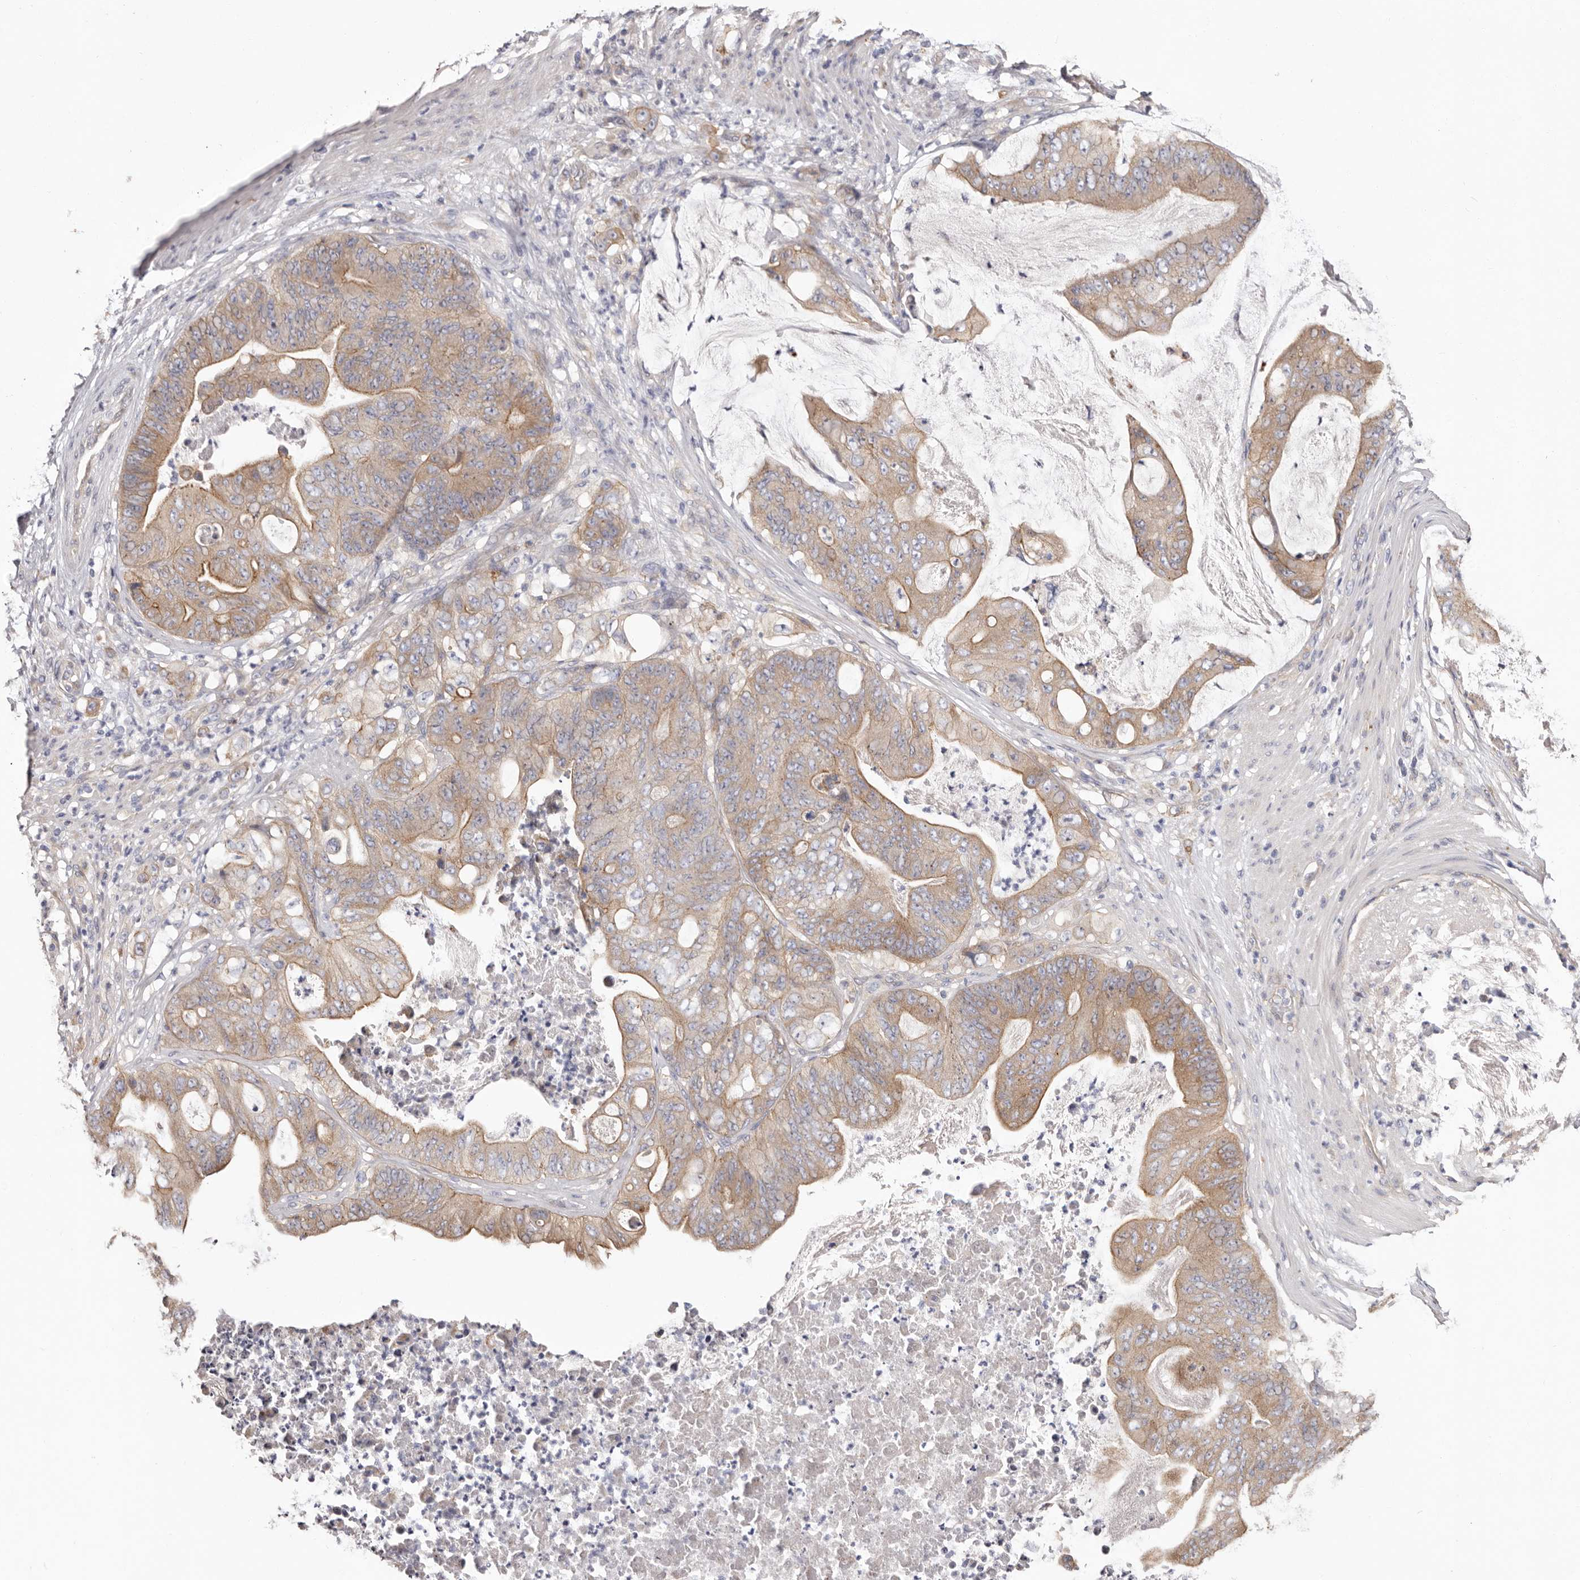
{"staining": {"intensity": "moderate", "quantity": ">75%", "location": "cytoplasmic/membranous"}, "tissue": "stomach cancer", "cell_type": "Tumor cells", "image_type": "cancer", "snomed": [{"axis": "morphology", "description": "Adenocarcinoma, NOS"}, {"axis": "topography", "description": "Stomach"}], "caption": "Immunohistochemical staining of adenocarcinoma (stomach) exhibits medium levels of moderate cytoplasmic/membranous protein staining in about >75% of tumor cells. (DAB = brown stain, brightfield microscopy at high magnification).", "gene": "FAM167B", "patient": {"sex": "female", "age": 73}}